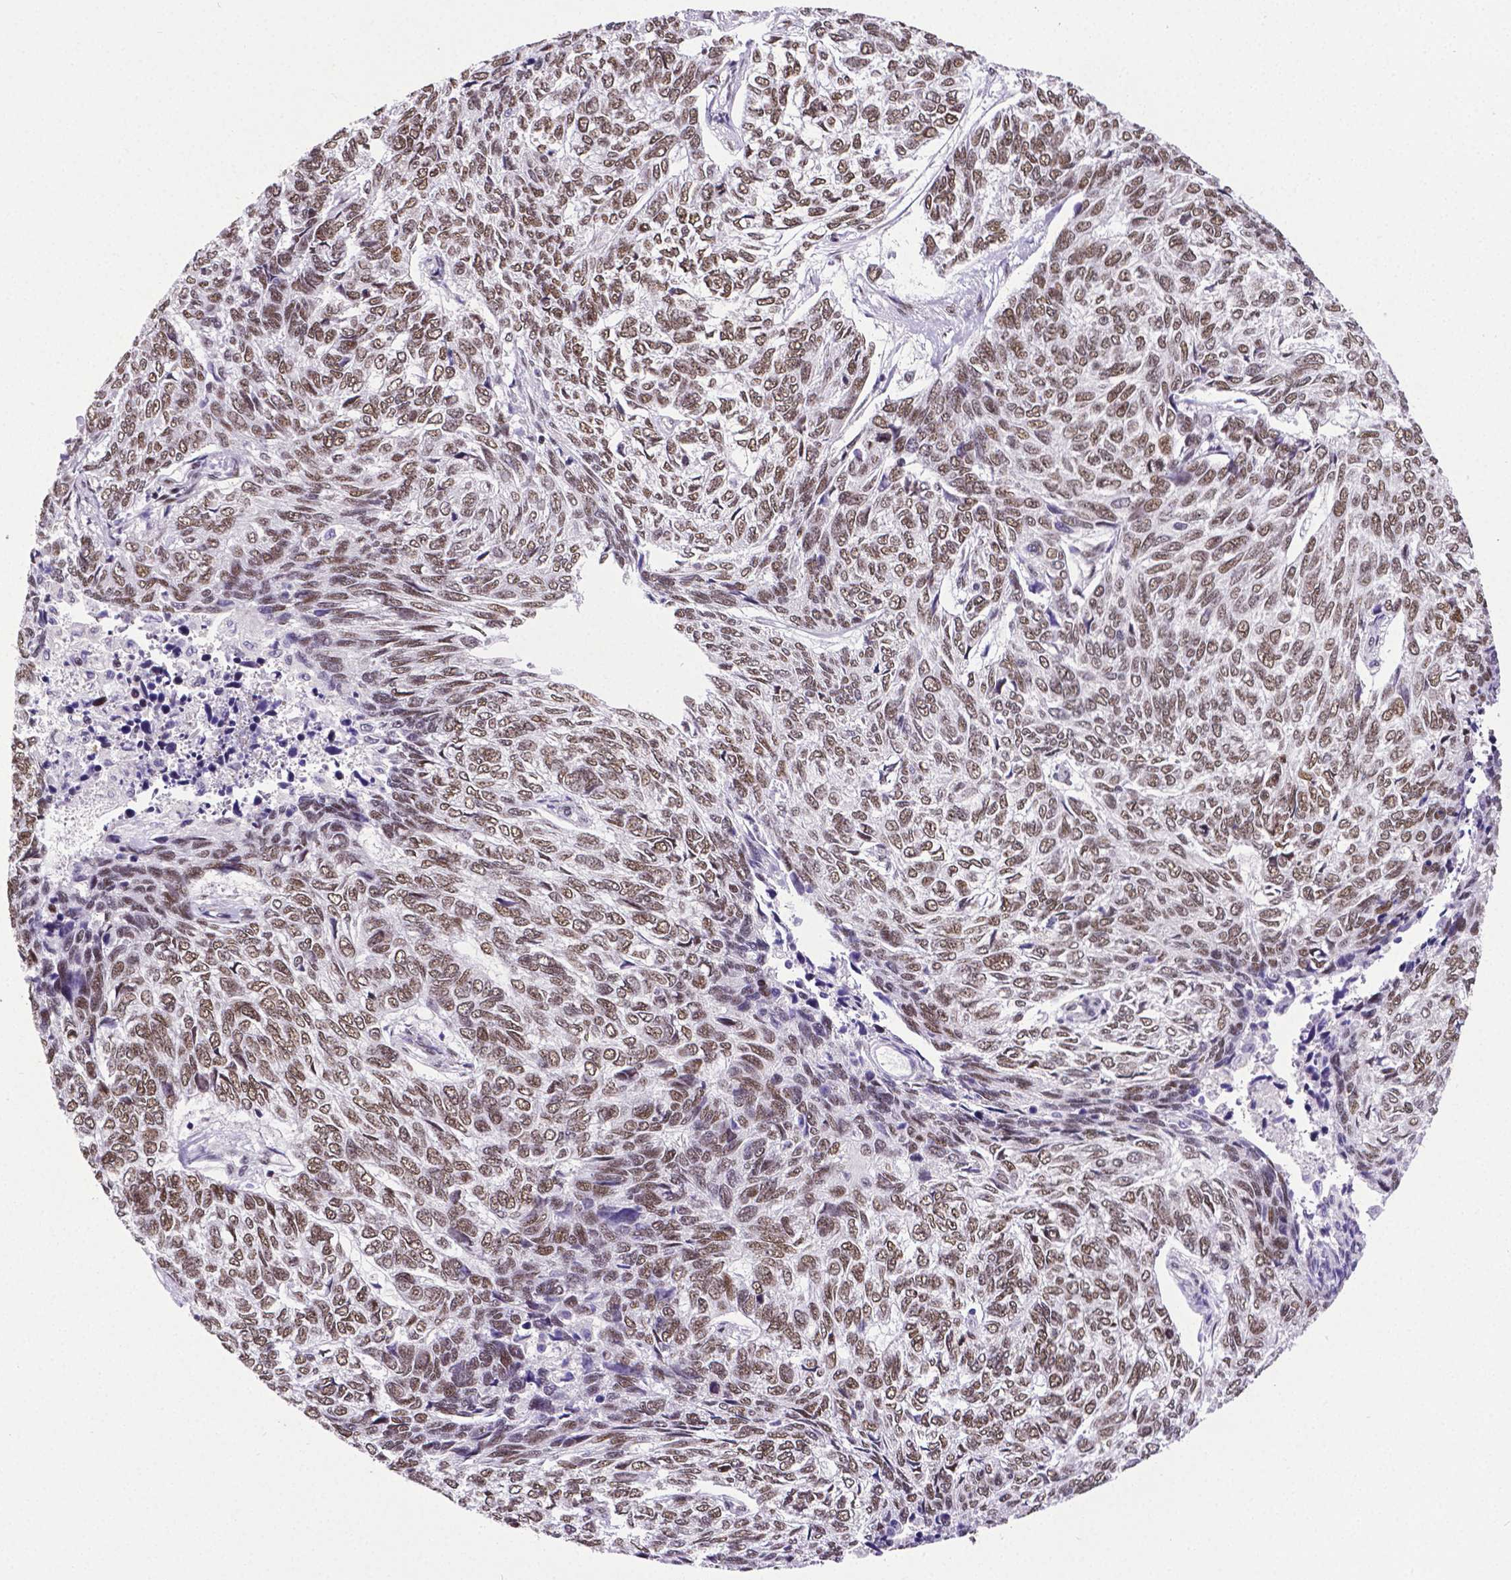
{"staining": {"intensity": "moderate", "quantity": ">75%", "location": "nuclear"}, "tissue": "skin cancer", "cell_type": "Tumor cells", "image_type": "cancer", "snomed": [{"axis": "morphology", "description": "Basal cell carcinoma"}, {"axis": "topography", "description": "Skin"}], "caption": "Protein analysis of skin cancer (basal cell carcinoma) tissue exhibits moderate nuclear expression in approximately >75% of tumor cells. The staining is performed using DAB brown chromogen to label protein expression. The nuclei are counter-stained blue using hematoxylin.", "gene": "REST", "patient": {"sex": "female", "age": 65}}